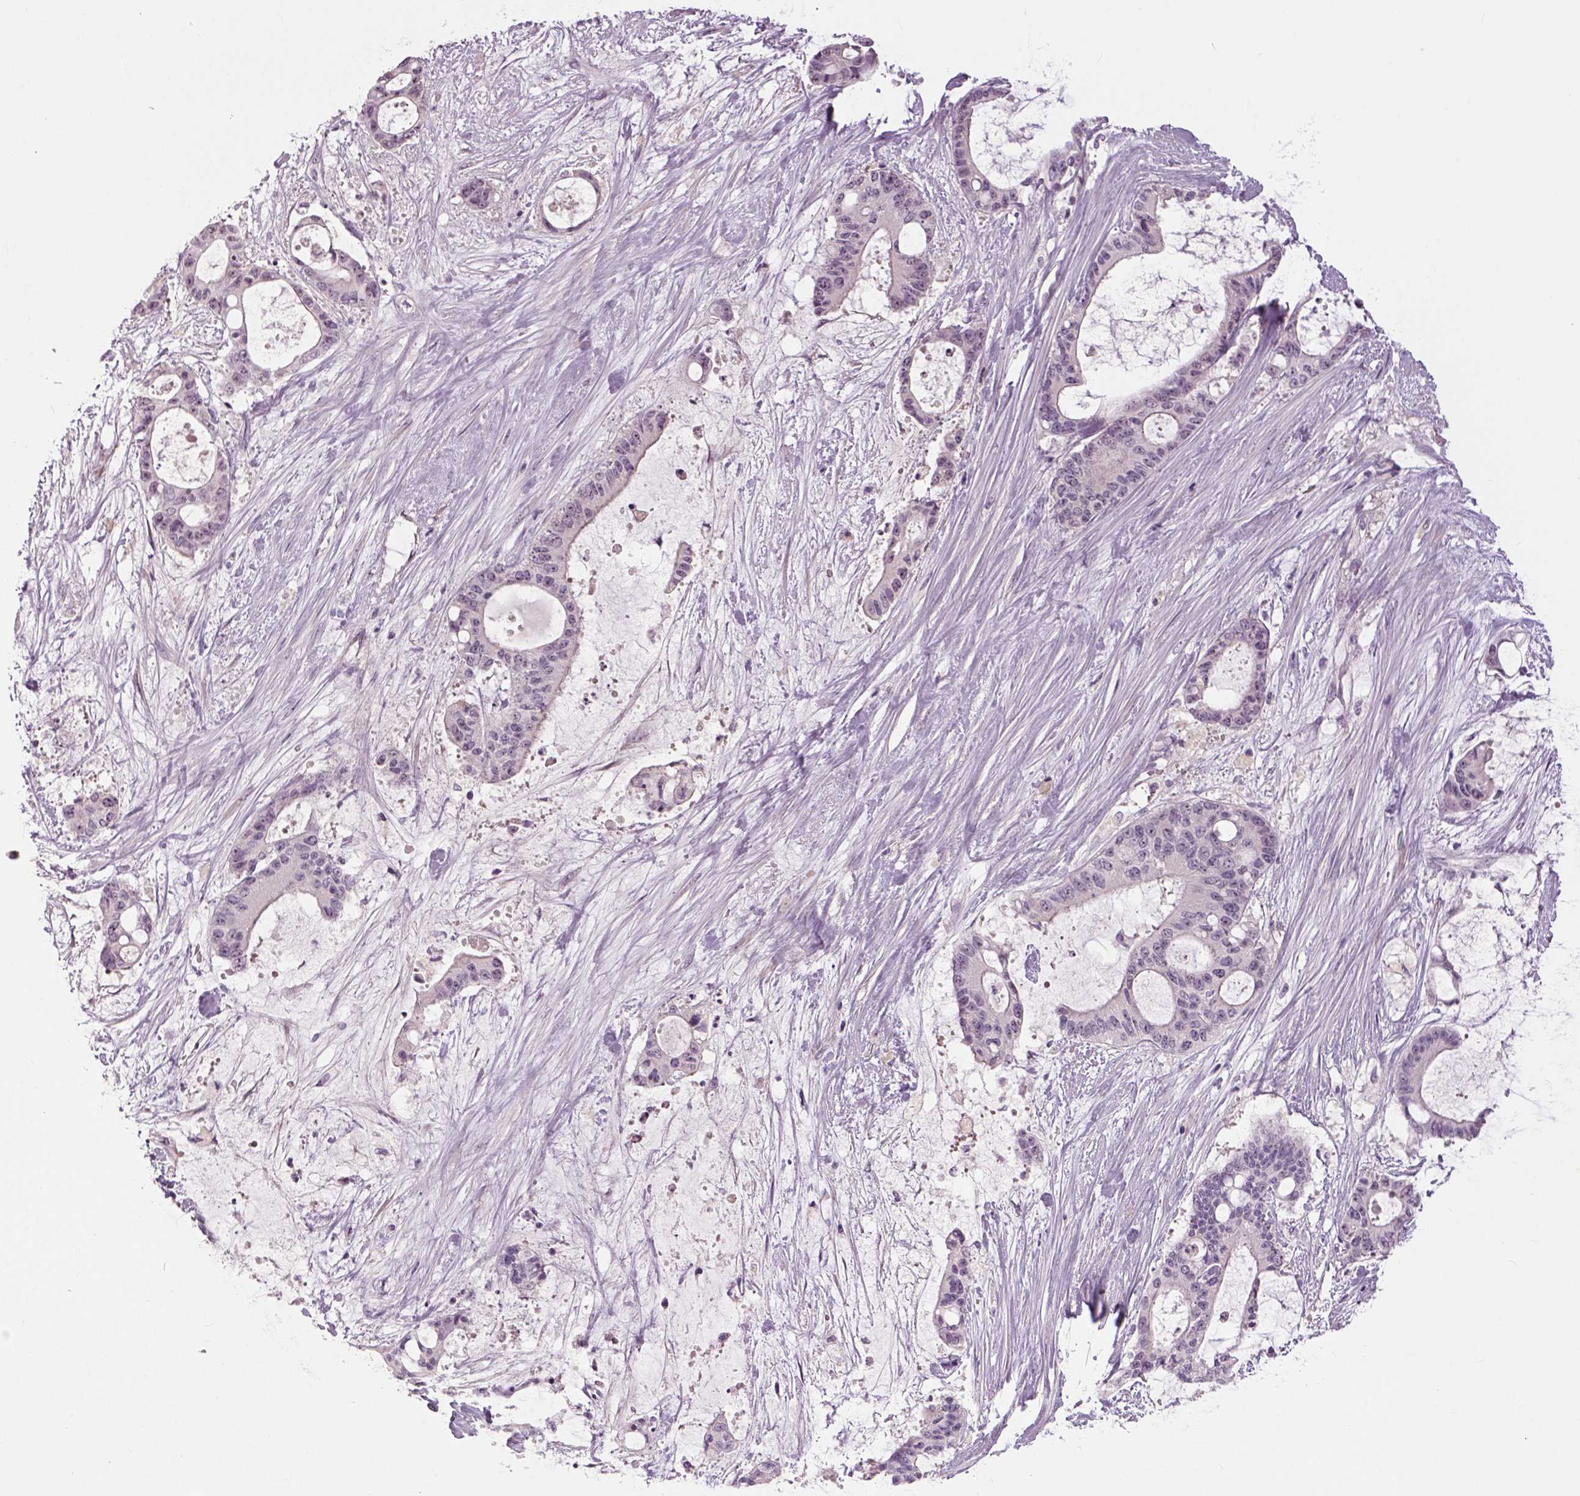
{"staining": {"intensity": "negative", "quantity": "none", "location": "none"}, "tissue": "liver cancer", "cell_type": "Tumor cells", "image_type": "cancer", "snomed": [{"axis": "morphology", "description": "Normal tissue, NOS"}, {"axis": "morphology", "description": "Cholangiocarcinoma"}, {"axis": "topography", "description": "Liver"}, {"axis": "topography", "description": "Peripheral nerve tissue"}], "caption": "DAB (3,3'-diaminobenzidine) immunohistochemical staining of human cholangiocarcinoma (liver) demonstrates no significant positivity in tumor cells.", "gene": "NECAB1", "patient": {"sex": "female", "age": 73}}